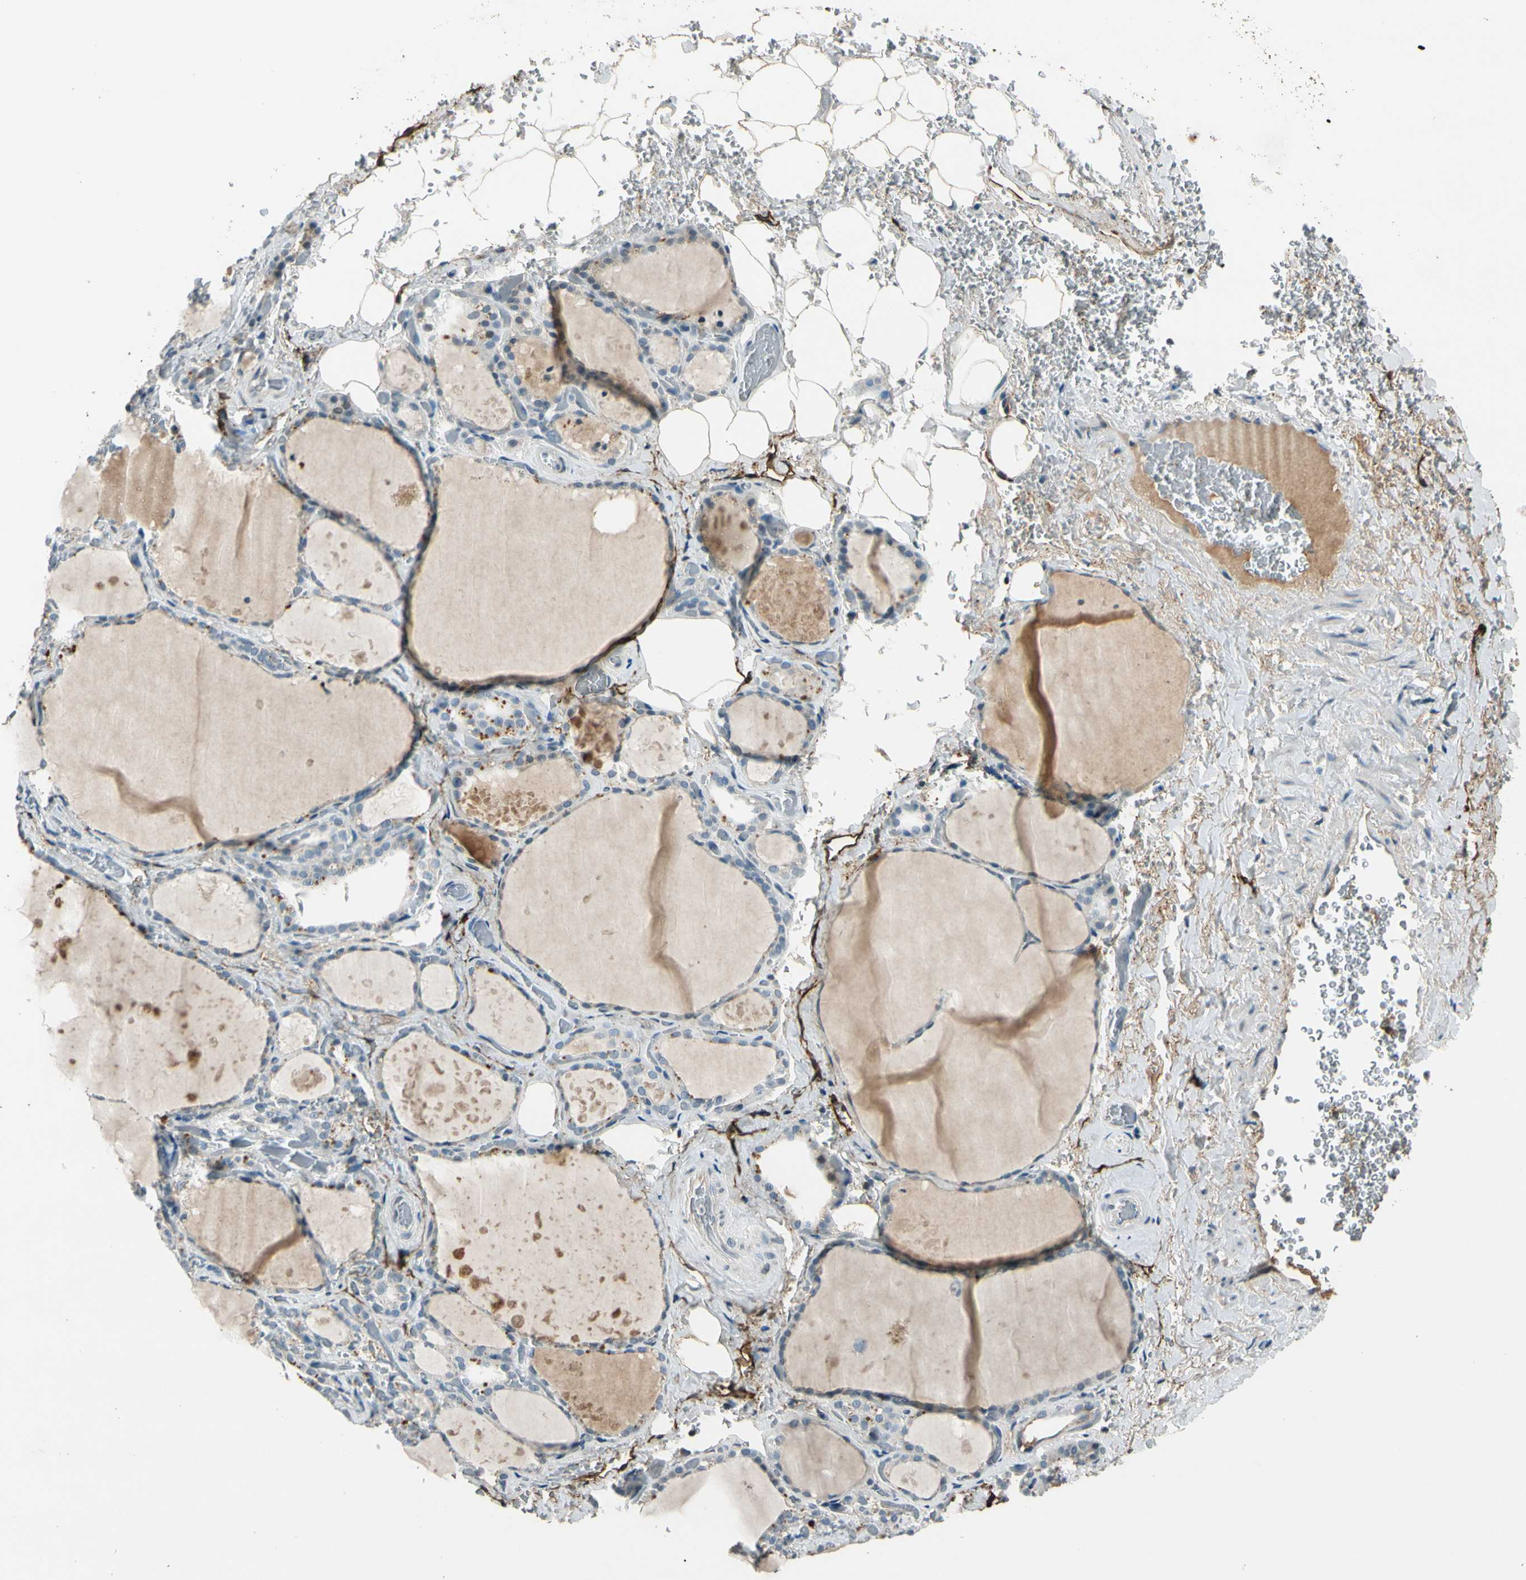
{"staining": {"intensity": "negative", "quantity": "none", "location": "none"}, "tissue": "thyroid gland", "cell_type": "Glandular cells", "image_type": "normal", "snomed": [{"axis": "morphology", "description": "Normal tissue, NOS"}, {"axis": "topography", "description": "Thyroid gland"}], "caption": "Human thyroid gland stained for a protein using immunohistochemistry shows no staining in glandular cells.", "gene": "PDPN", "patient": {"sex": "male", "age": 61}}